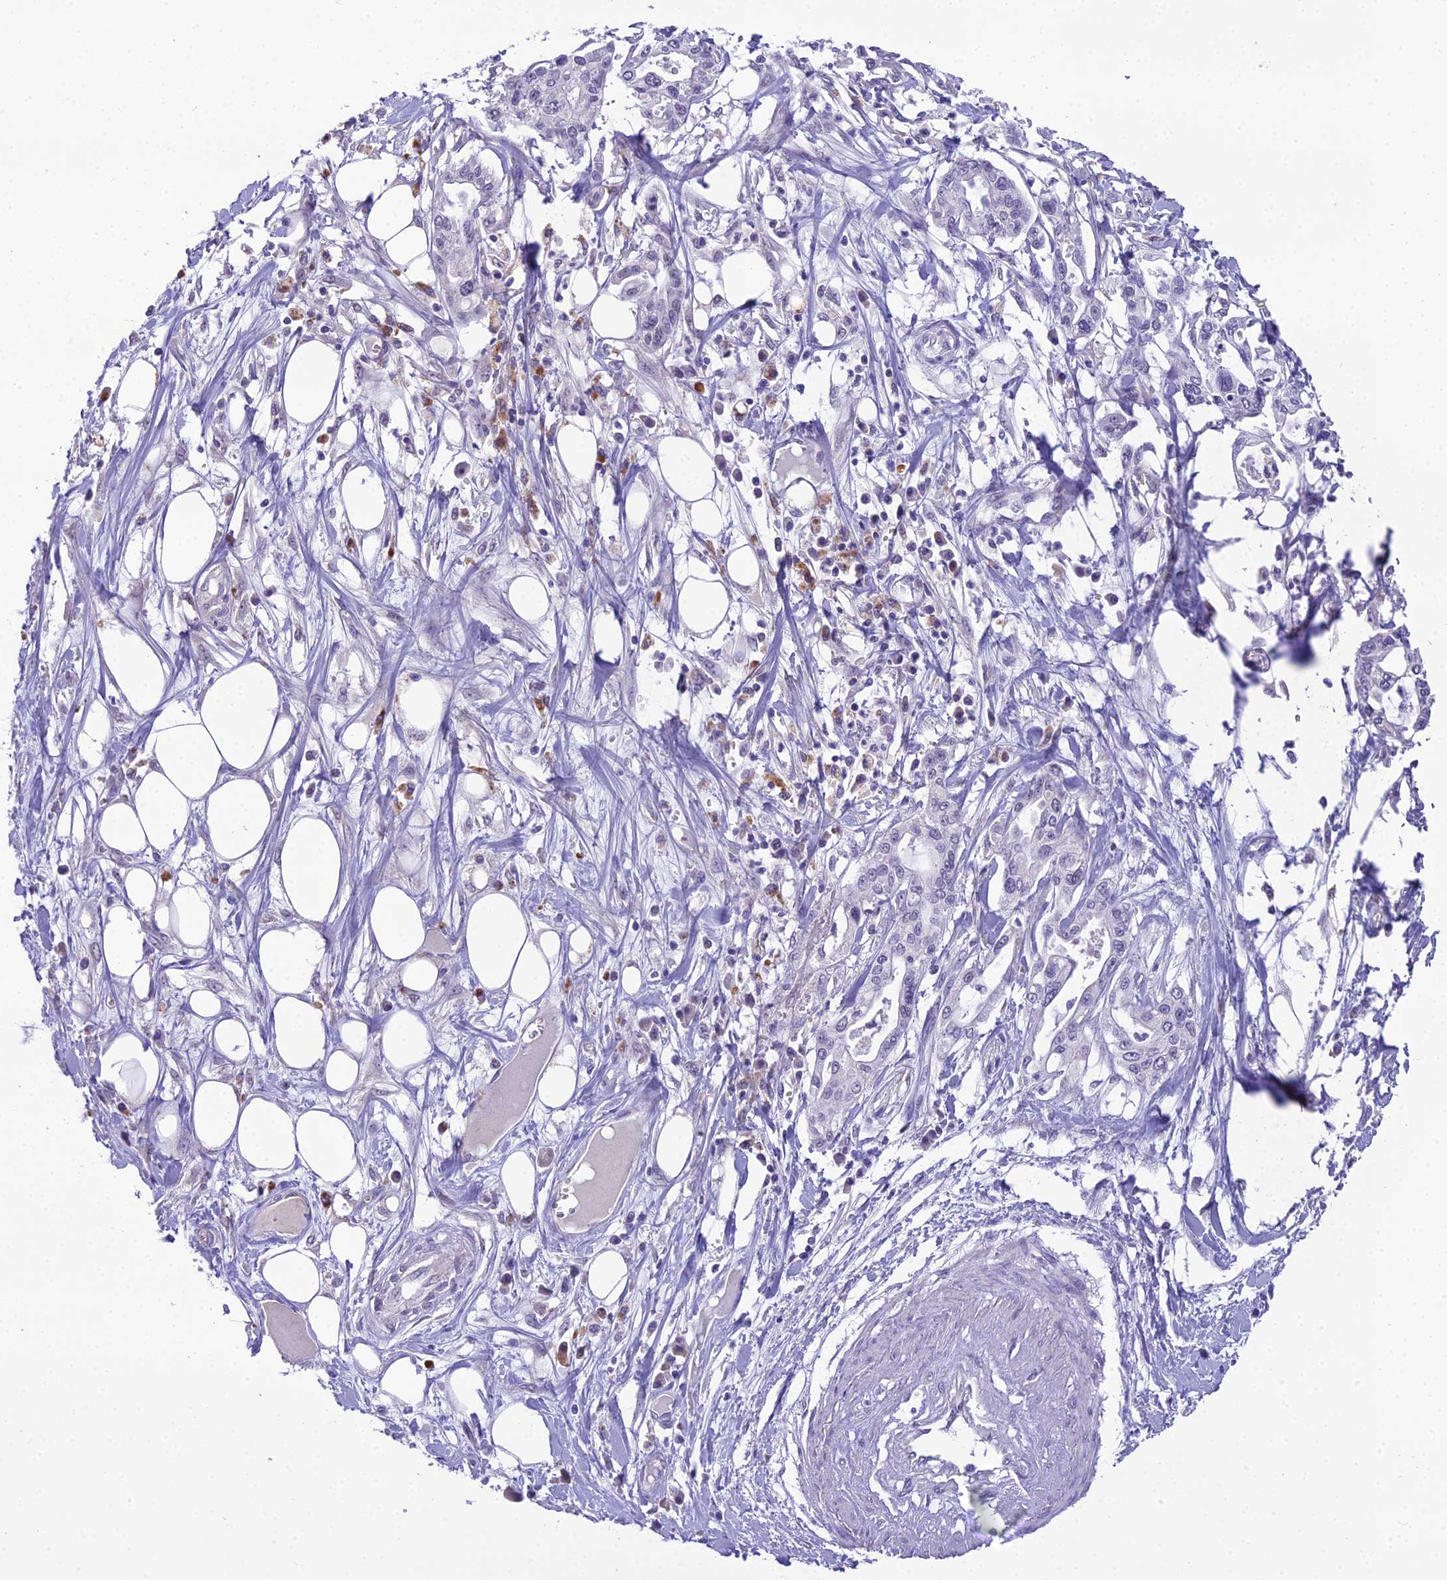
{"staining": {"intensity": "negative", "quantity": "none", "location": "none"}, "tissue": "pancreatic cancer", "cell_type": "Tumor cells", "image_type": "cancer", "snomed": [{"axis": "morphology", "description": "Adenocarcinoma, NOS"}, {"axis": "topography", "description": "Pancreas"}], "caption": "This is an IHC histopathology image of human pancreatic adenocarcinoma. There is no positivity in tumor cells.", "gene": "MIIP", "patient": {"sex": "male", "age": 68}}